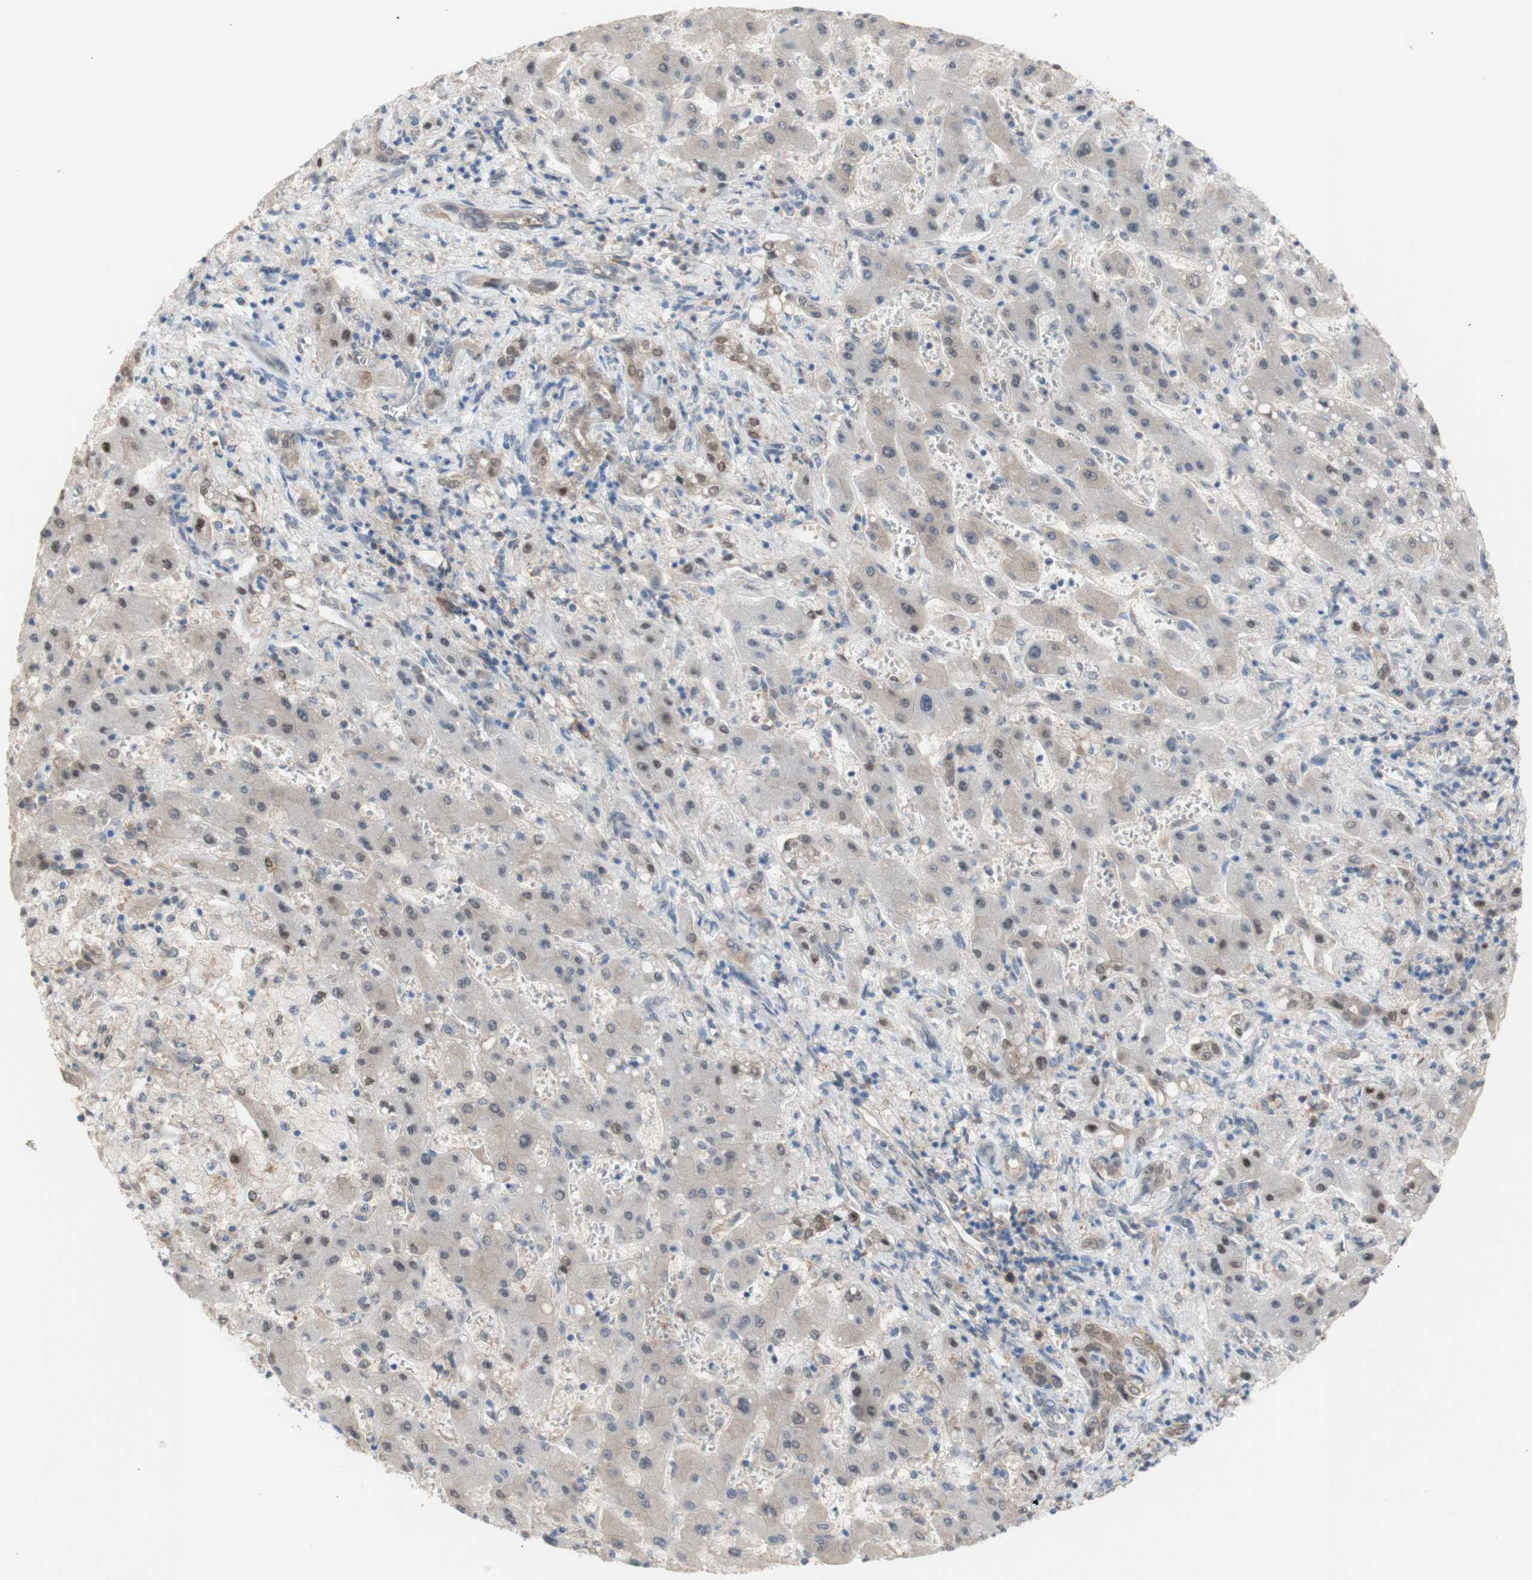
{"staining": {"intensity": "weak", "quantity": ">75%", "location": "cytoplasmic/membranous"}, "tissue": "liver cancer", "cell_type": "Tumor cells", "image_type": "cancer", "snomed": [{"axis": "morphology", "description": "Cholangiocarcinoma"}, {"axis": "topography", "description": "Liver"}], "caption": "Brown immunohistochemical staining in liver cholangiocarcinoma reveals weak cytoplasmic/membranous staining in about >75% of tumor cells. Nuclei are stained in blue.", "gene": "PRMT5", "patient": {"sex": "male", "age": 50}}